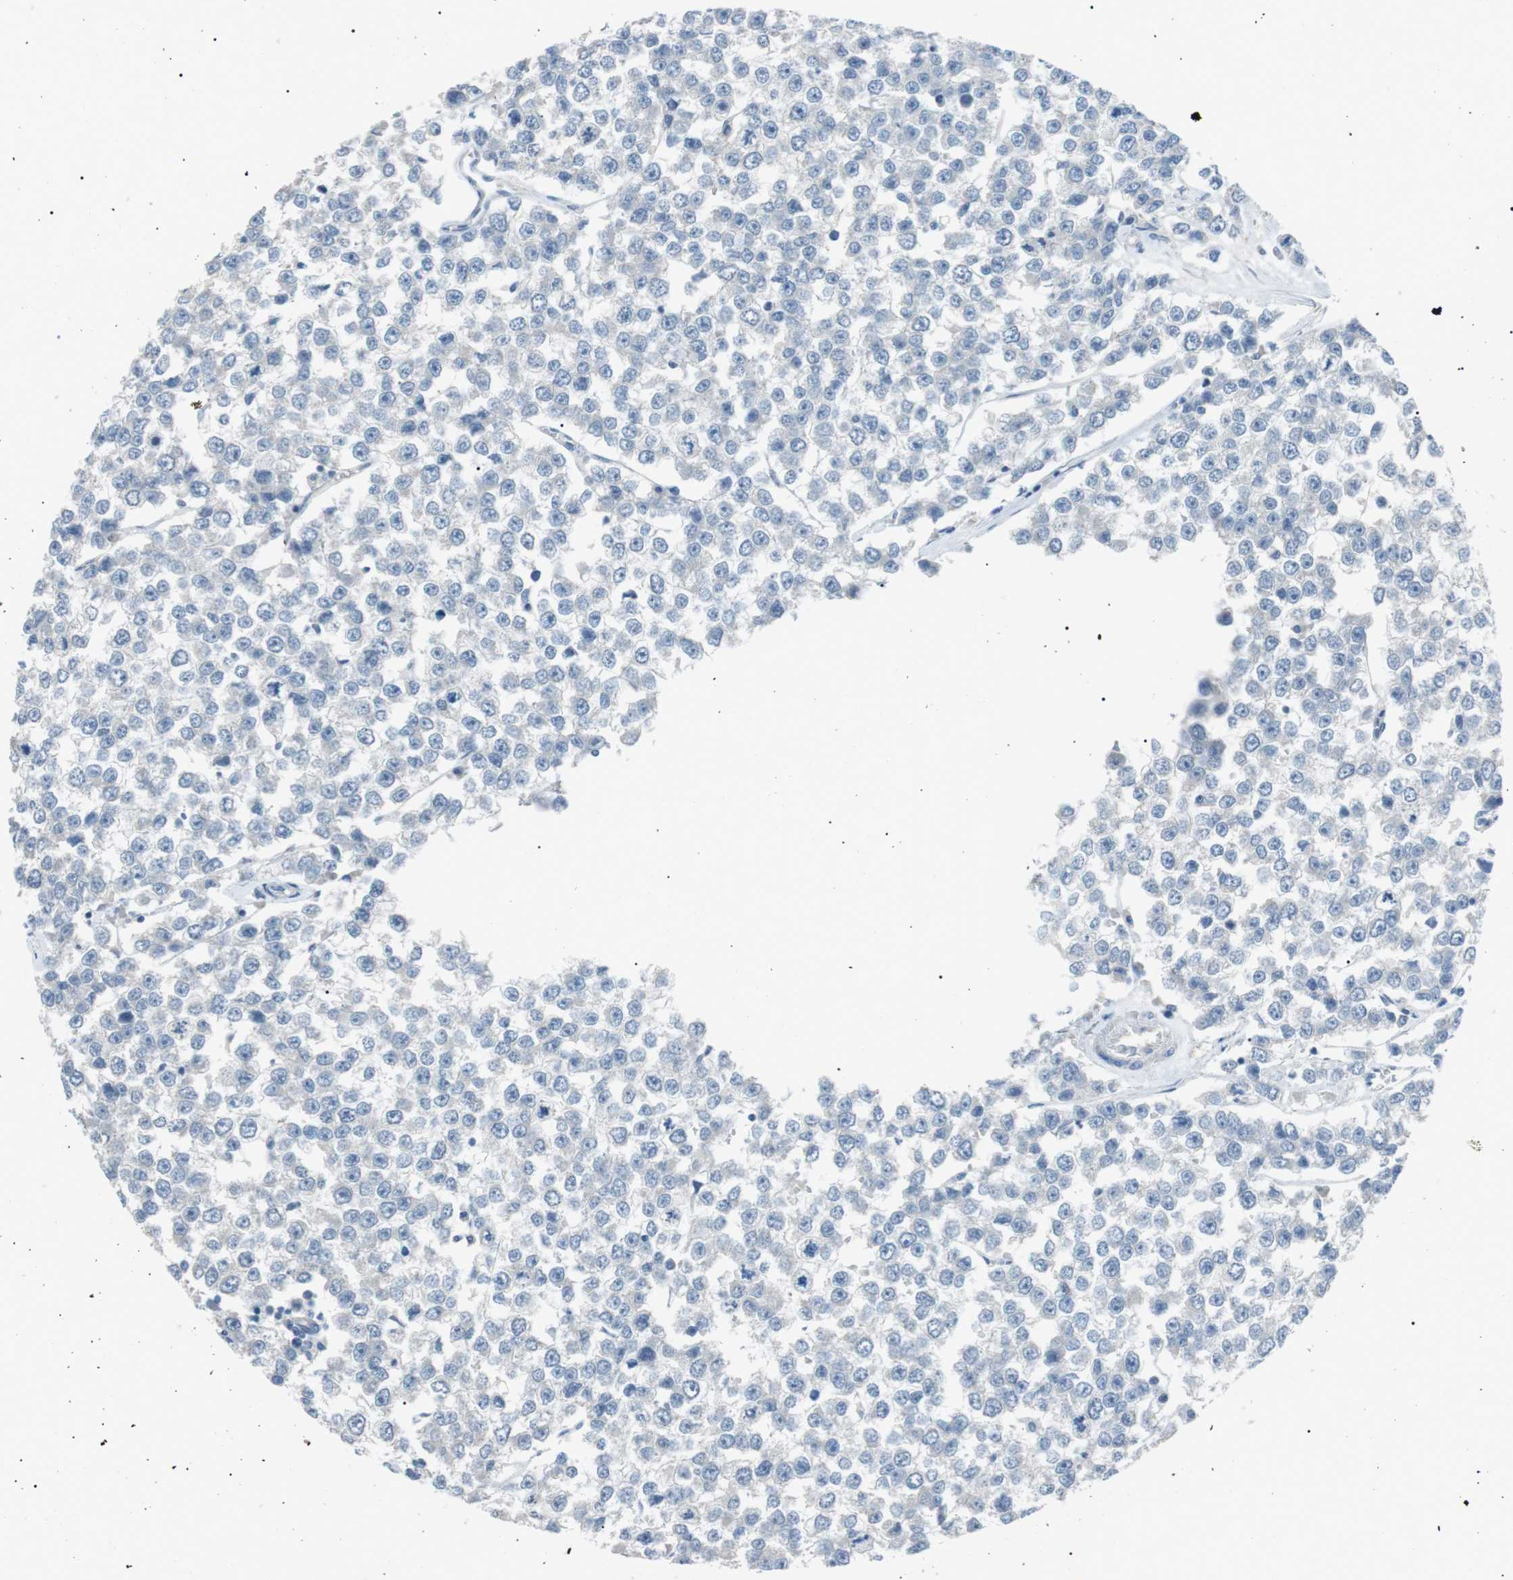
{"staining": {"intensity": "negative", "quantity": "none", "location": "none"}, "tissue": "testis cancer", "cell_type": "Tumor cells", "image_type": "cancer", "snomed": [{"axis": "morphology", "description": "Seminoma, NOS"}, {"axis": "morphology", "description": "Carcinoma, Embryonal, NOS"}, {"axis": "topography", "description": "Testis"}], "caption": "DAB (3,3'-diaminobenzidine) immunohistochemical staining of embryonal carcinoma (testis) demonstrates no significant staining in tumor cells.", "gene": "CDH26", "patient": {"sex": "male", "age": 52}}